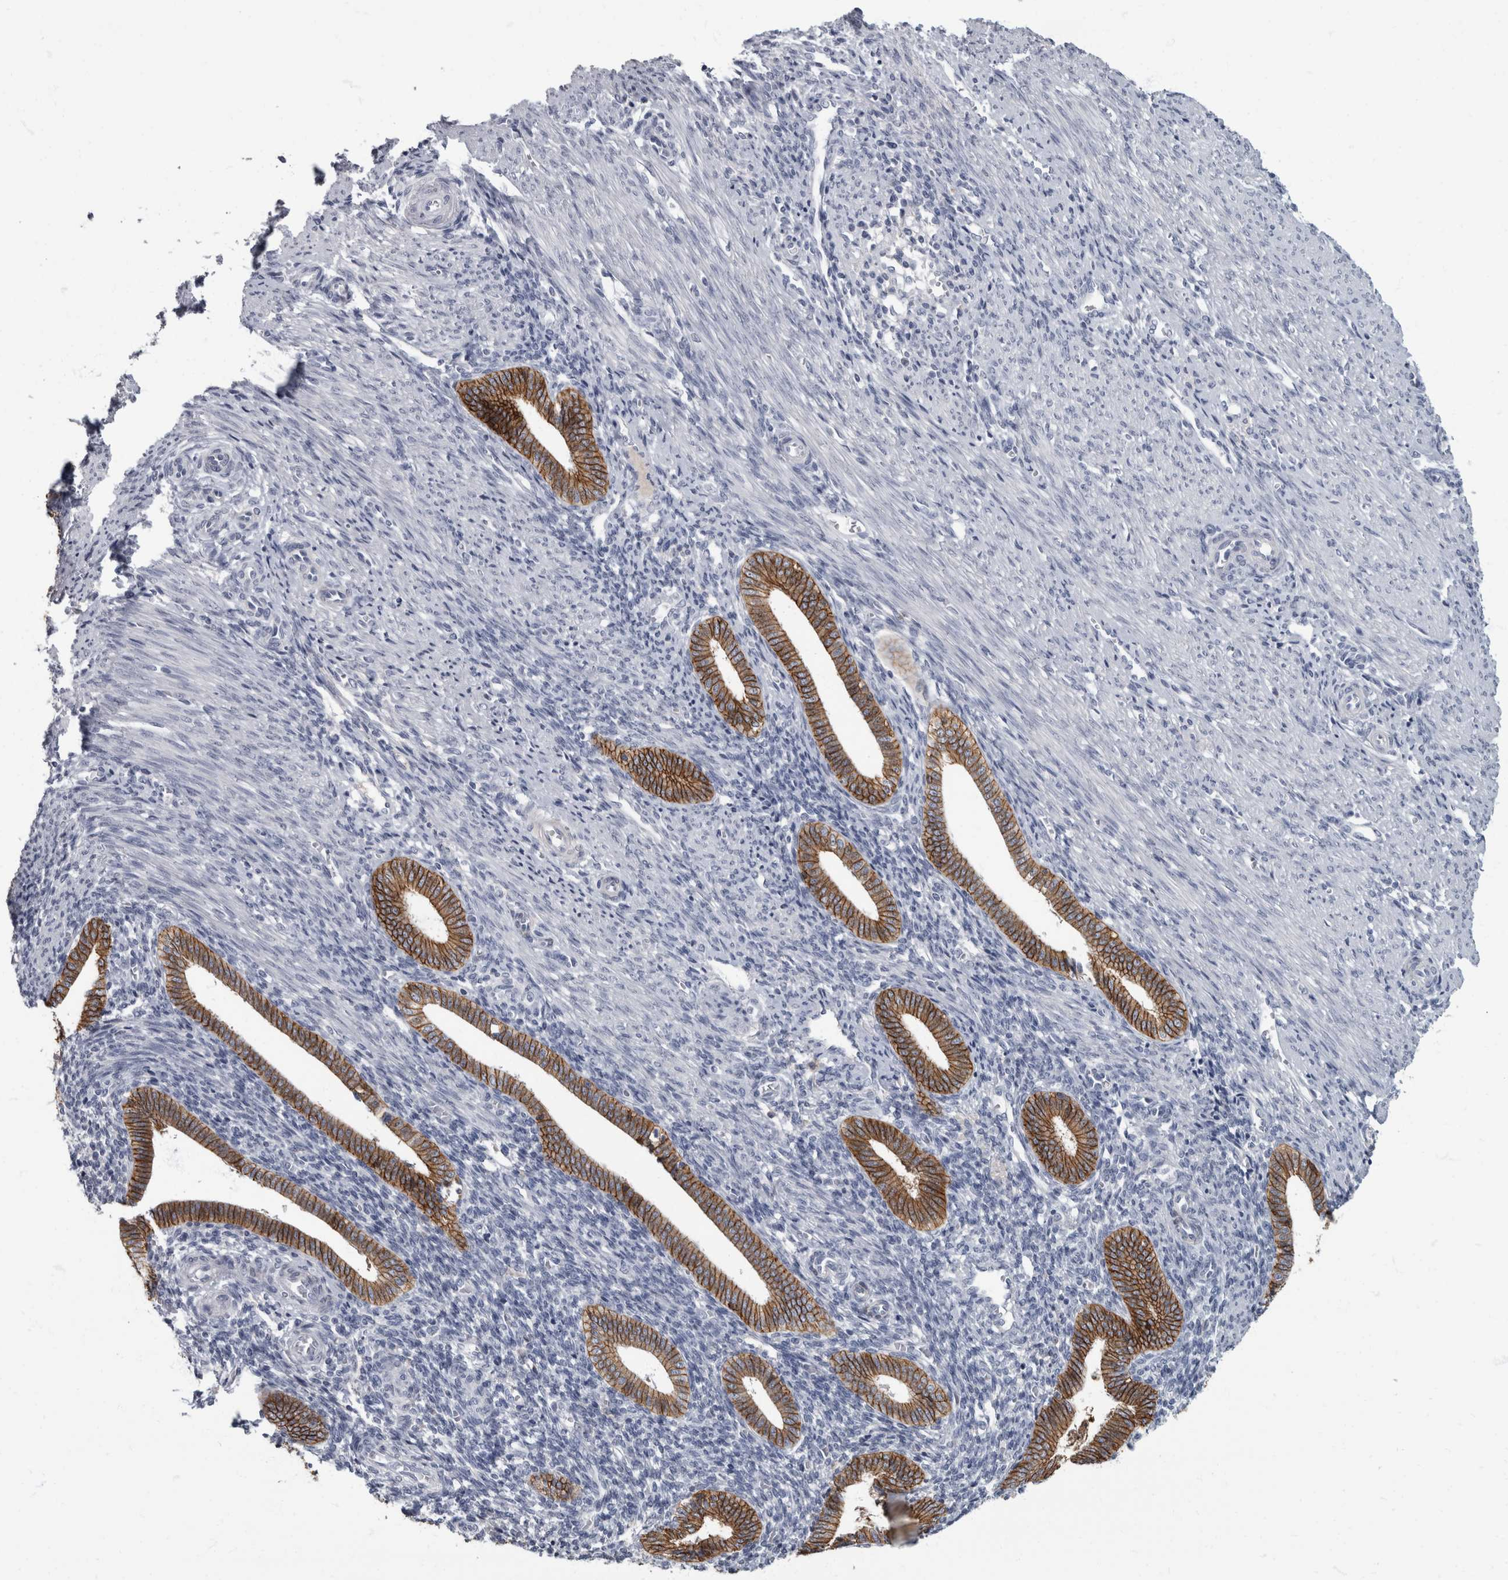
{"staining": {"intensity": "negative", "quantity": "none", "location": "none"}, "tissue": "endometrium", "cell_type": "Cells in endometrial stroma", "image_type": "normal", "snomed": [{"axis": "morphology", "description": "Normal tissue, NOS"}, {"axis": "topography", "description": "Uterus"}, {"axis": "topography", "description": "Endometrium"}], "caption": "This is a image of immunohistochemistry staining of benign endometrium, which shows no expression in cells in endometrial stroma.", "gene": "DSG2", "patient": {"sex": "female", "age": 33}}